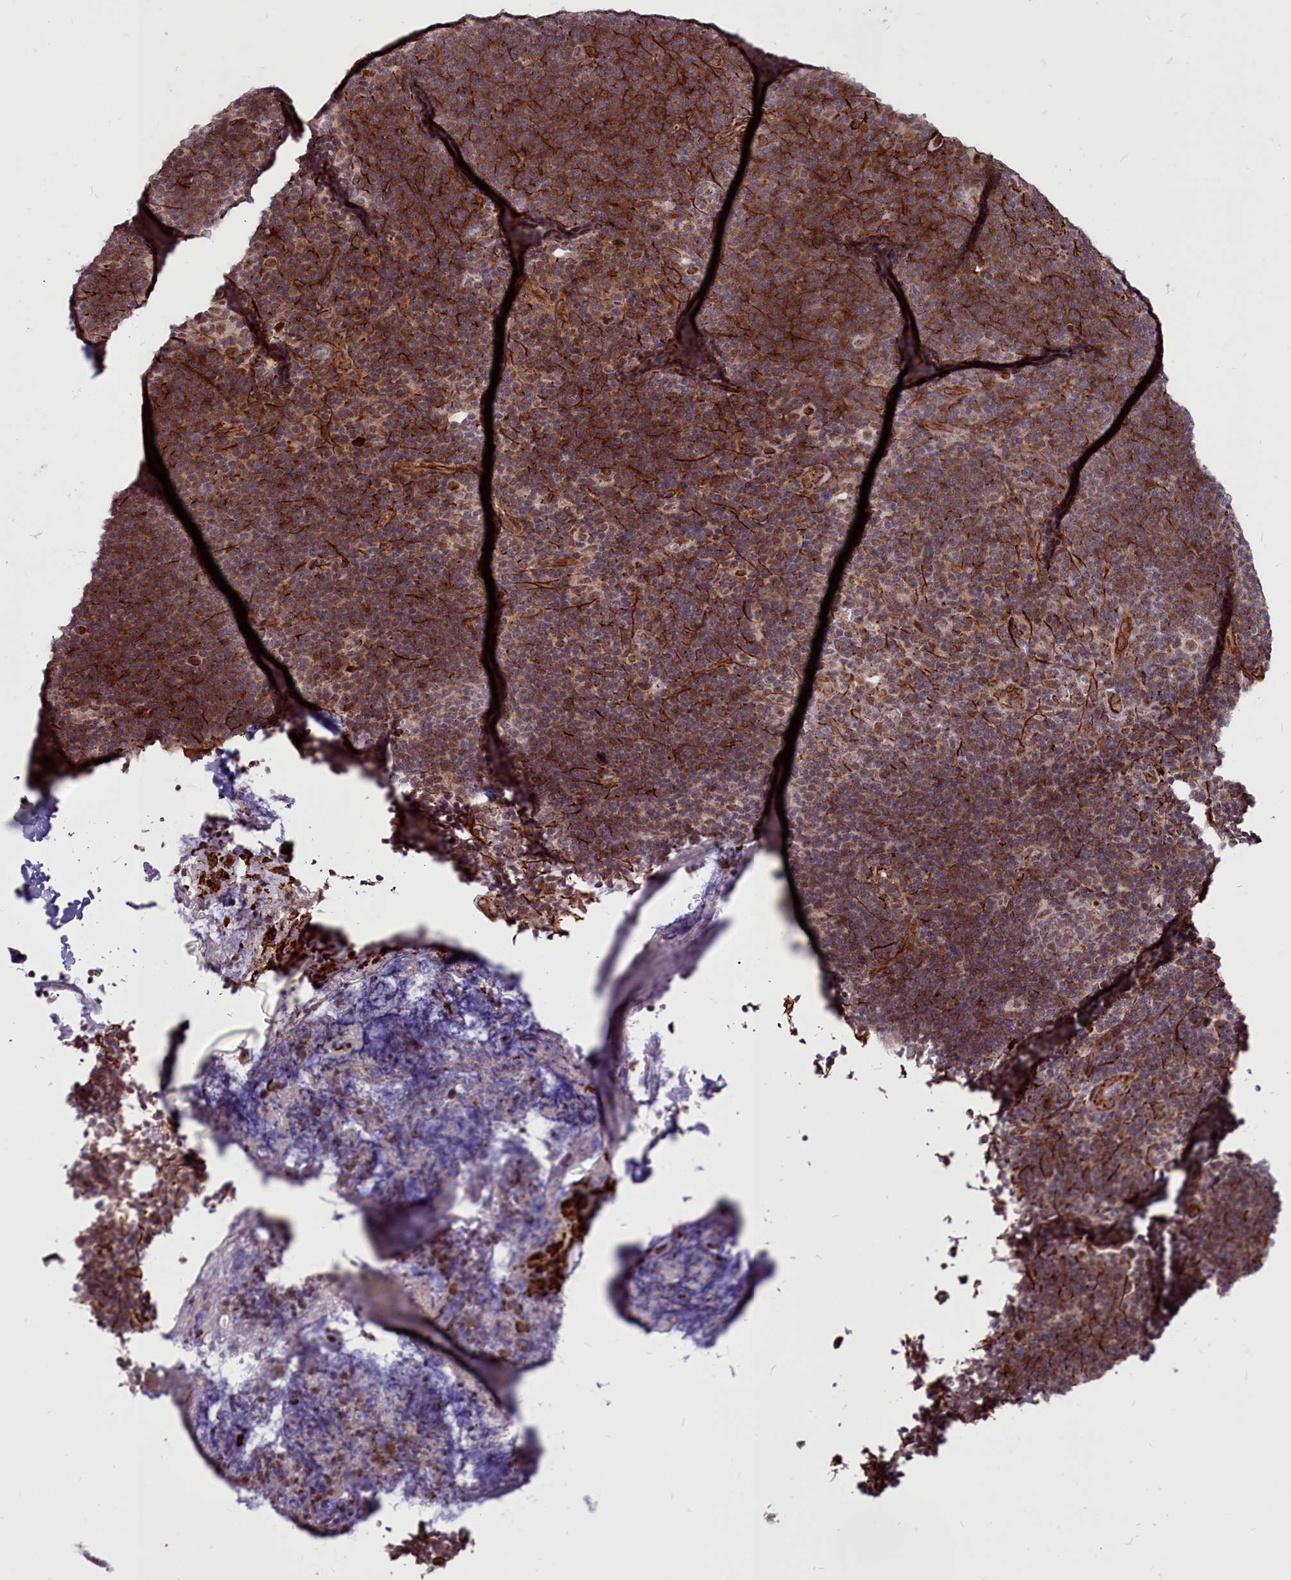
{"staining": {"intensity": "moderate", "quantity": ">75%", "location": "nuclear"}, "tissue": "lymphoma", "cell_type": "Tumor cells", "image_type": "cancer", "snomed": [{"axis": "morphology", "description": "Hodgkin's disease, NOS"}, {"axis": "topography", "description": "Lymph node"}], "caption": "A brown stain highlights moderate nuclear positivity of a protein in Hodgkin's disease tumor cells.", "gene": "CLK3", "patient": {"sex": "female", "age": 57}}